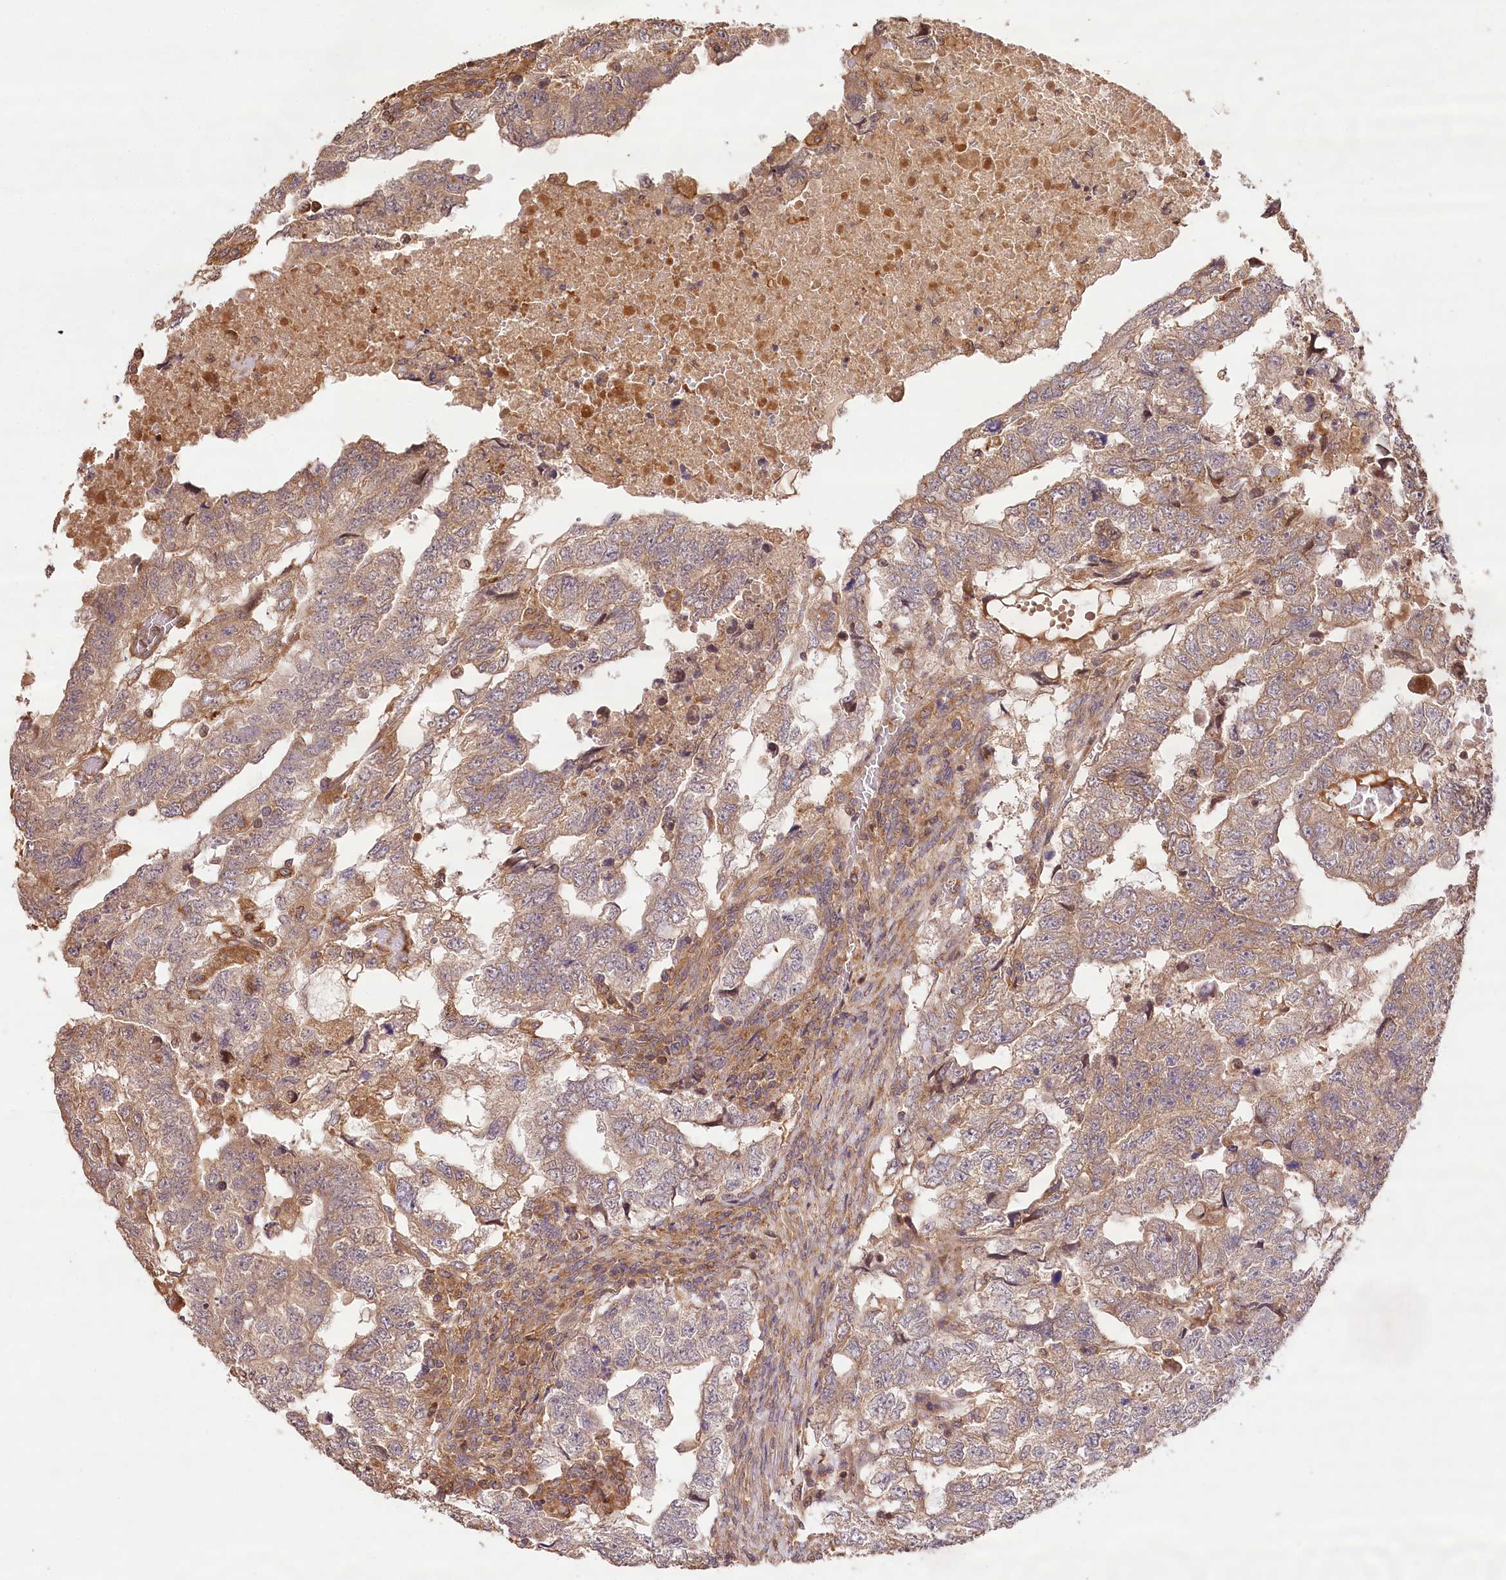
{"staining": {"intensity": "weak", "quantity": "25%-75%", "location": "cytoplasmic/membranous"}, "tissue": "testis cancer", "cell_type": "Tumor cells", "image_type": "cancer", "snomed": [{"axis": "morphology", "description": "Carcinoma, Embryonal, NOS"}, {"axis": "topography", "description": "Testis"}], "caption": "About 25%-75% of tumor cells in testis cancer exhibit weak cytoplasmic/membranous protein staining as visualized by brown immunohistochemical staining.", "gene": "LSS", "patient": {"sex": "male", "age": 36}}